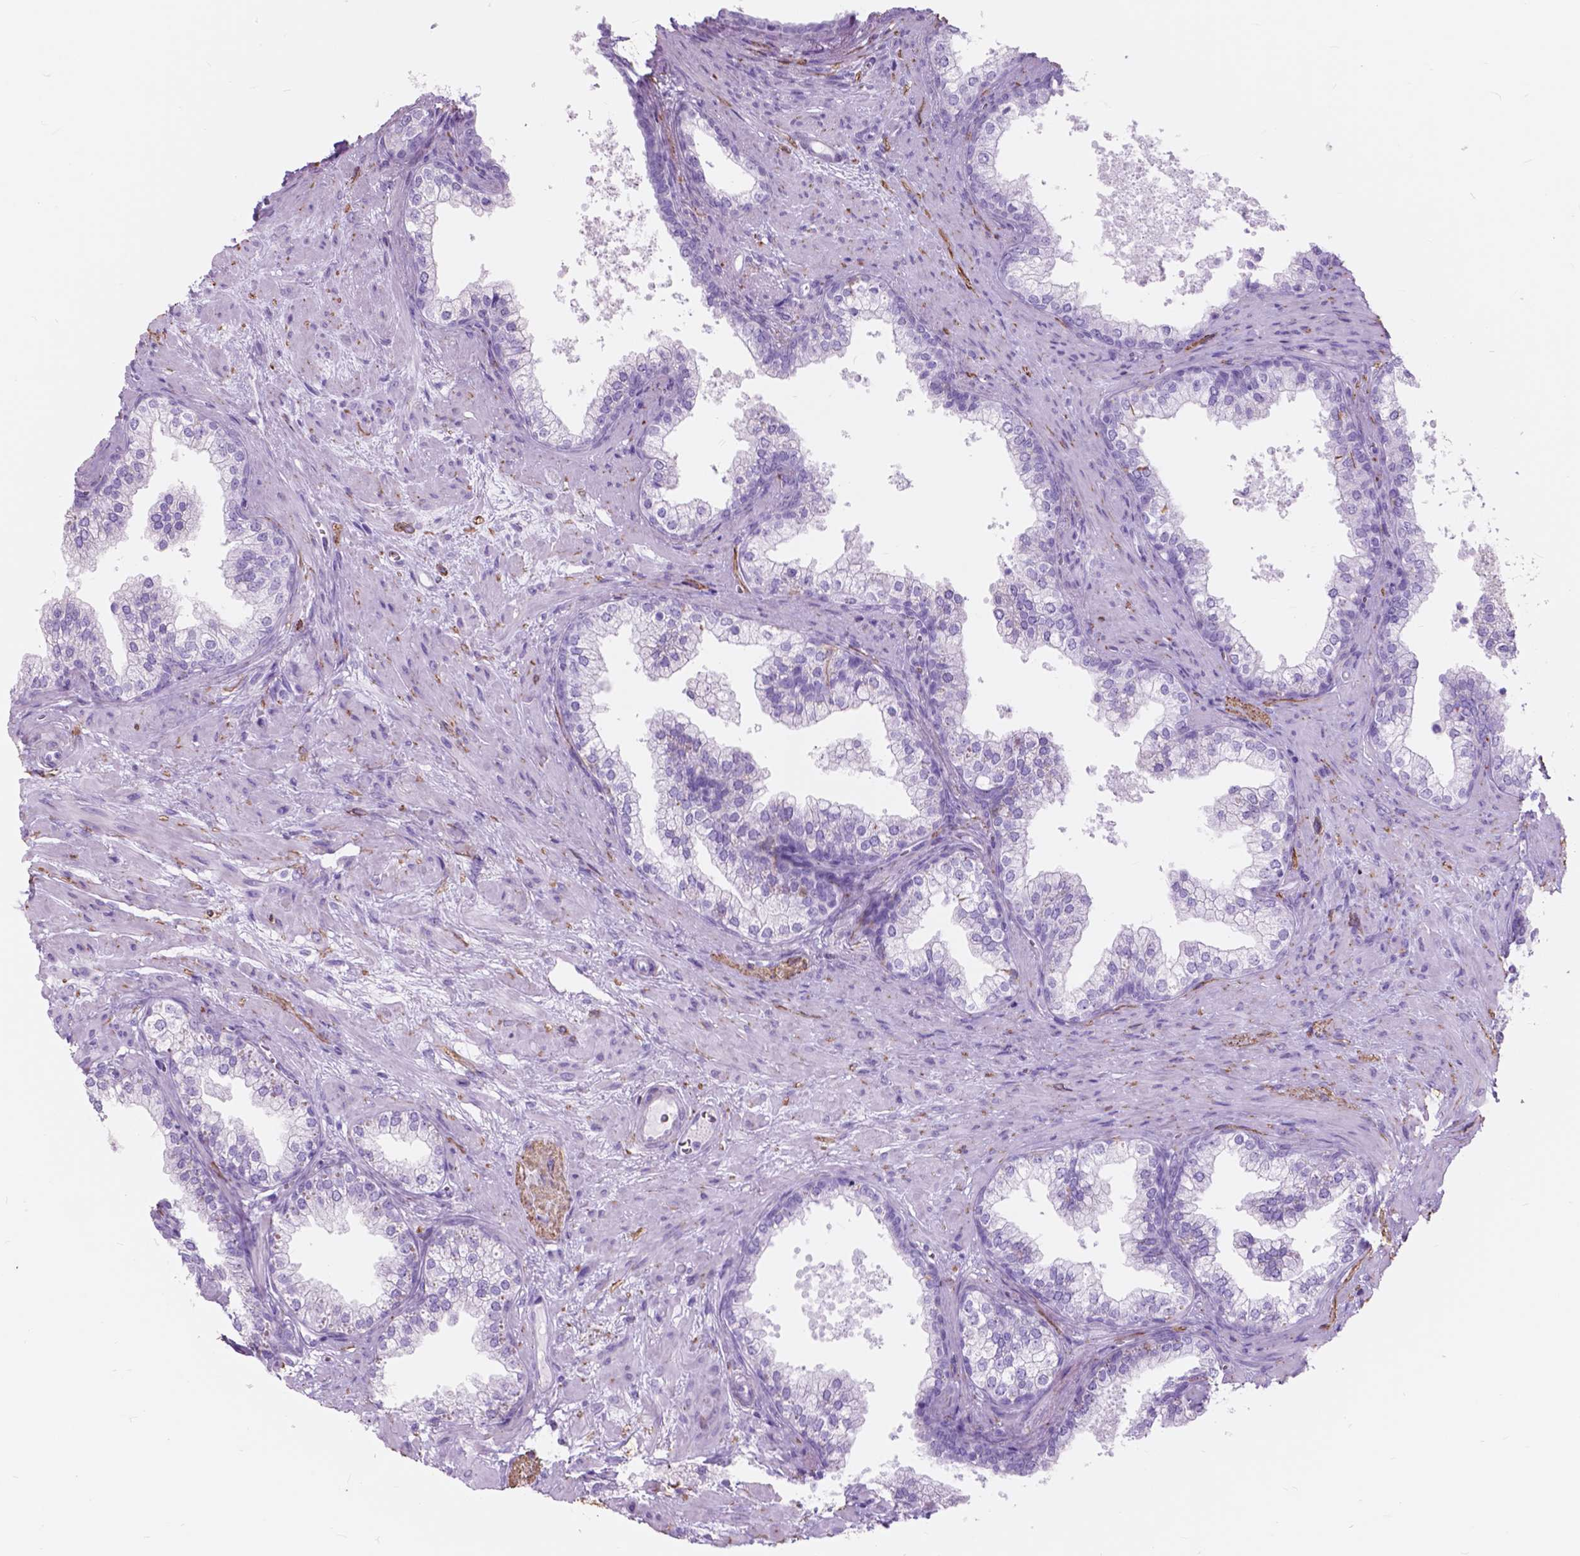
{"staining": {"intensity": "negative", "quantity": "none", "location": "none"}, "tissue": "prostate", "cell_type": "Glandular cells", "image_type": "normal", "snomed": [{"axis": "morphology", "description": "Normal tissue, NOS"}, {"axis": "topography", "description": "Prostate"}], "caption": "DAB immunohistochemical staining of benign human prostate reveals no significant positivity in glandular cells. Brightfield microscopy of IHC stained with DAB (brown) and hematoxylin (blue), captured at high magnification.", "gene": "FXYD2", "patient": {"sex": "male", "age": 79}}